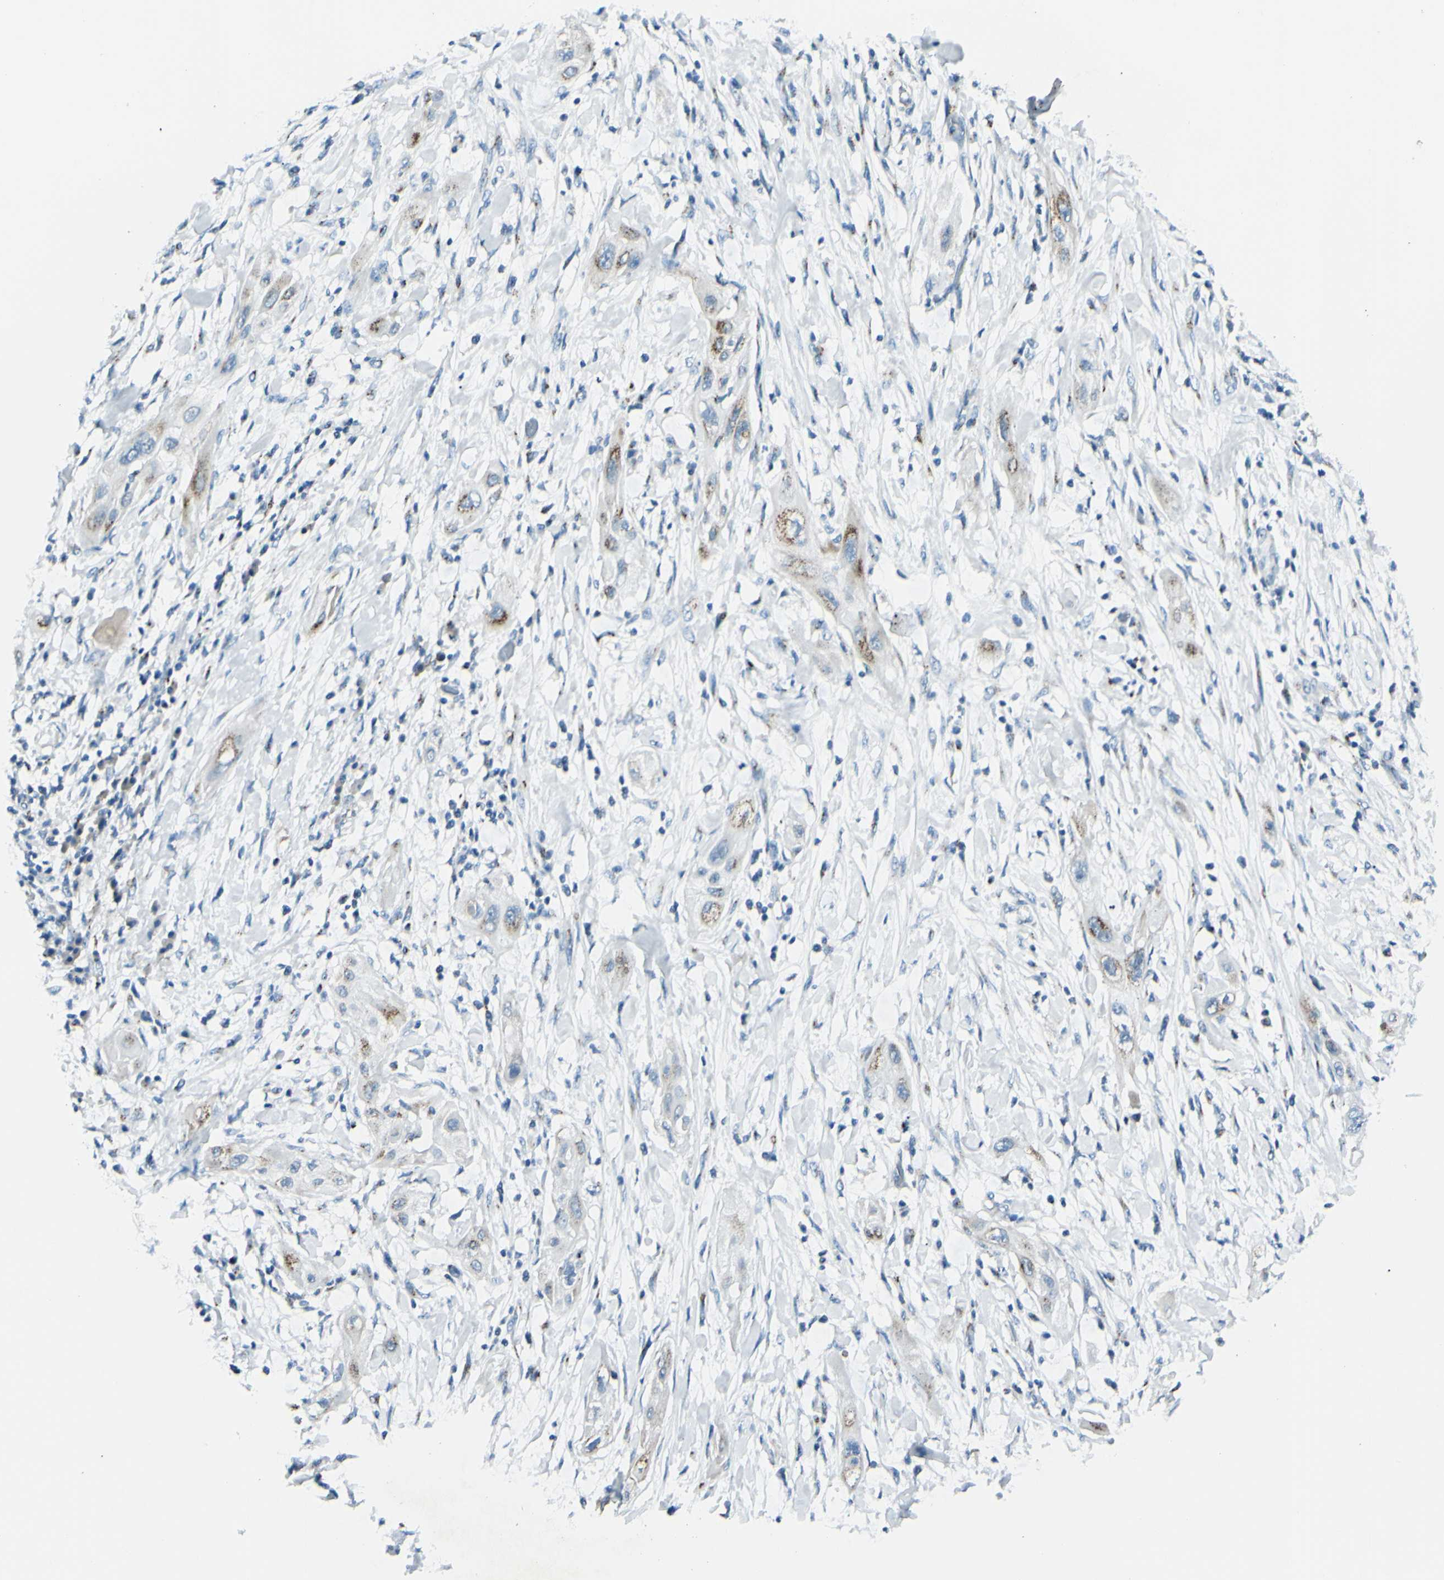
{"staining": {"intensity": "moderate", "quantity": "25%-75%", "location": "cytoplasmic/membranous"}, "tissue": "lung cancer", "cell_type": "Tumor cells", "image_type": "cancer", "snomed": [{"axis": "morphology", "description": "Squamous cell carcinoma, NOS"}, {"axis": "topography", "description": "Lung"}], "caption": "Brown immunohistochemical staining in human lung cancer (squamous cell carcinoma) demonstrates moderate cytoplasmic/membranous expression in about 25%-75% of tumor cells.", "gene": "B4GALT1", "patient": {"sex": "female", "age": 47}}